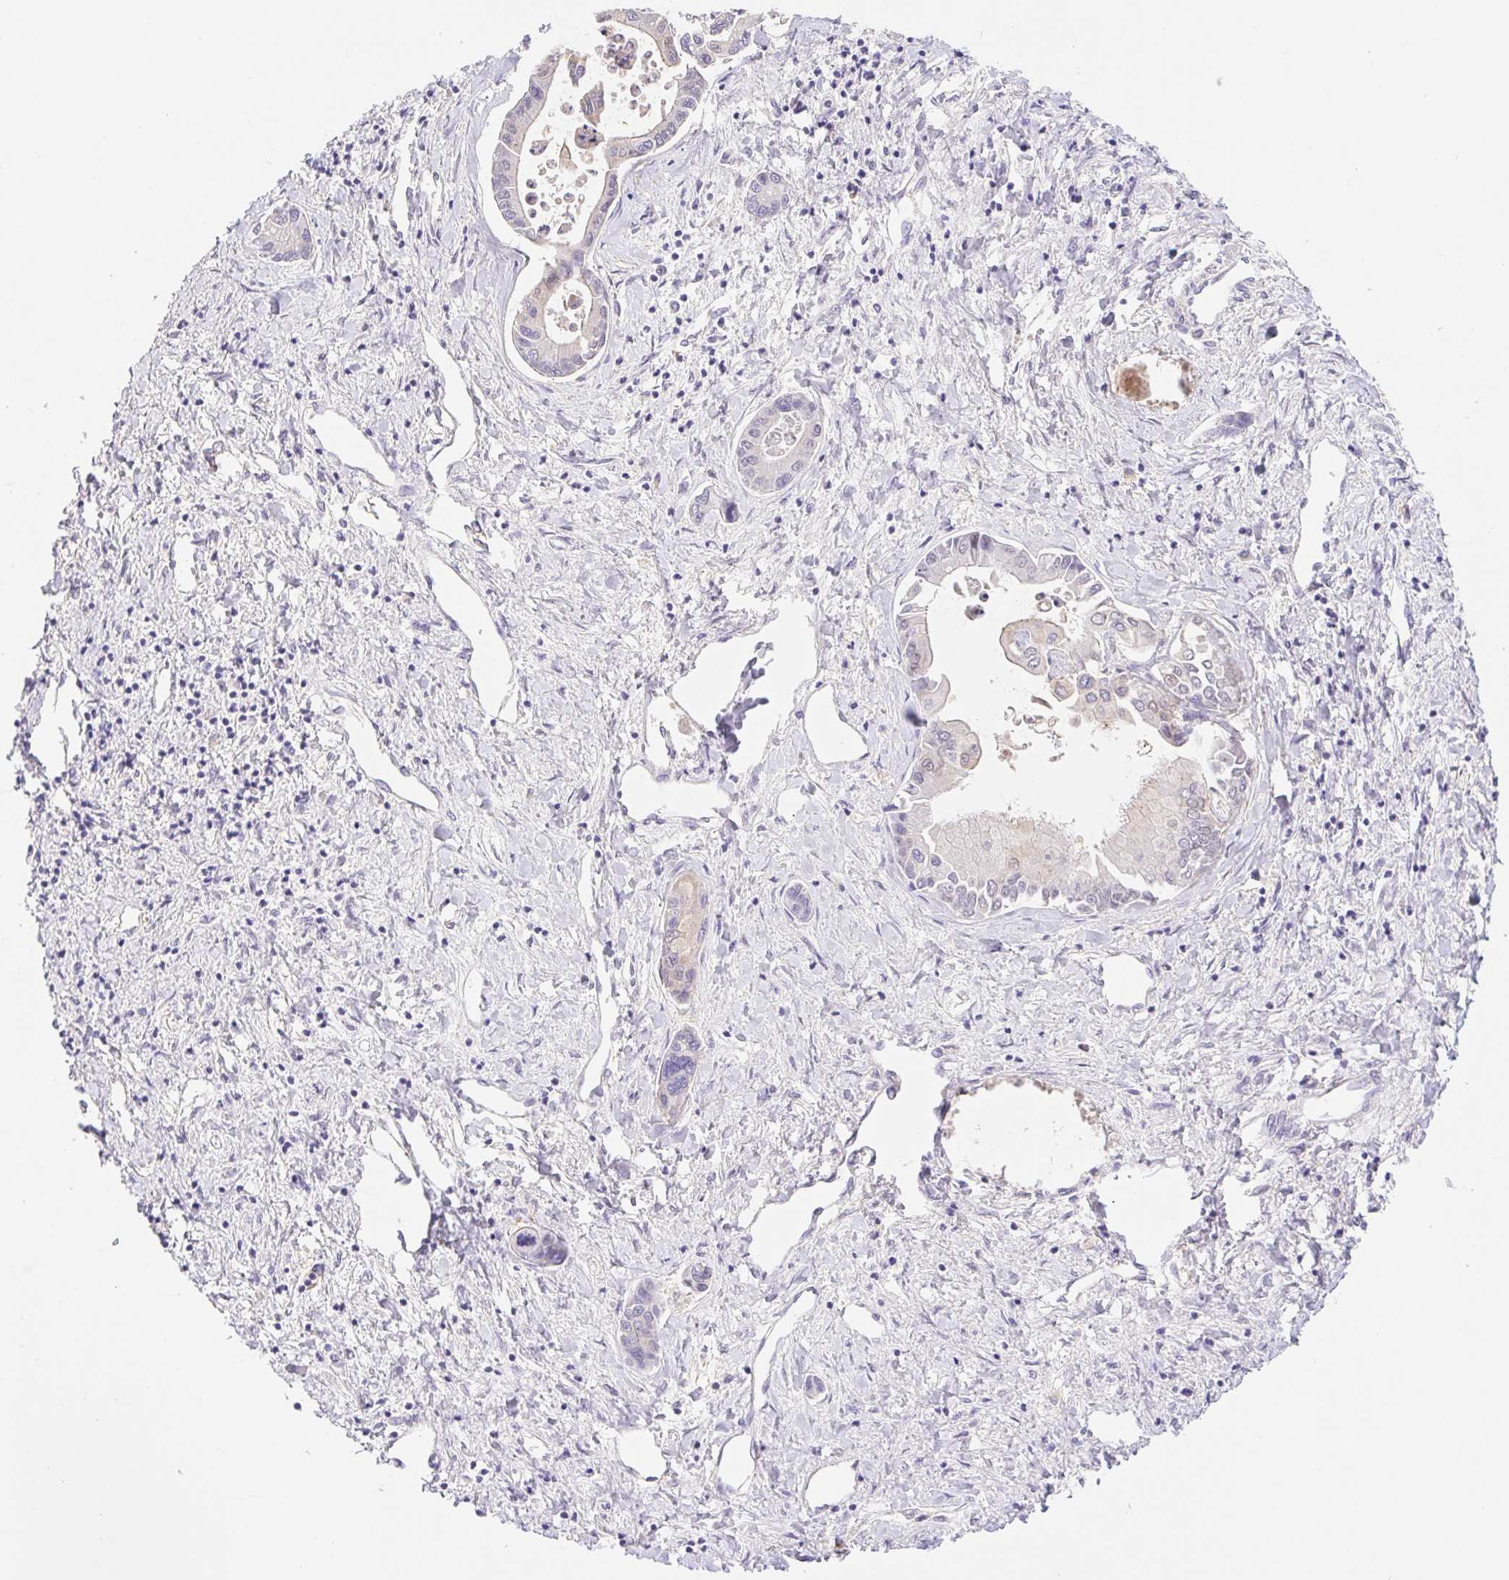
{"staining": {"intensity": "negative", "quantity": "none", "location": "none"}, "tissue": "liver cancer", "cell_type": "Tumor cells", "image_type": "cancer", "snomed": [{"axis": "morphology", "description": "Cholangiocarcinoma"}, {"axis": "topography", "description": "Liver"}], "caption": "An image of human liver cholangiocarcinoma is negative for staining in tumor cells.", "gene": "L3MBTL4", "patient": {"sex": "male", "age": 66}}